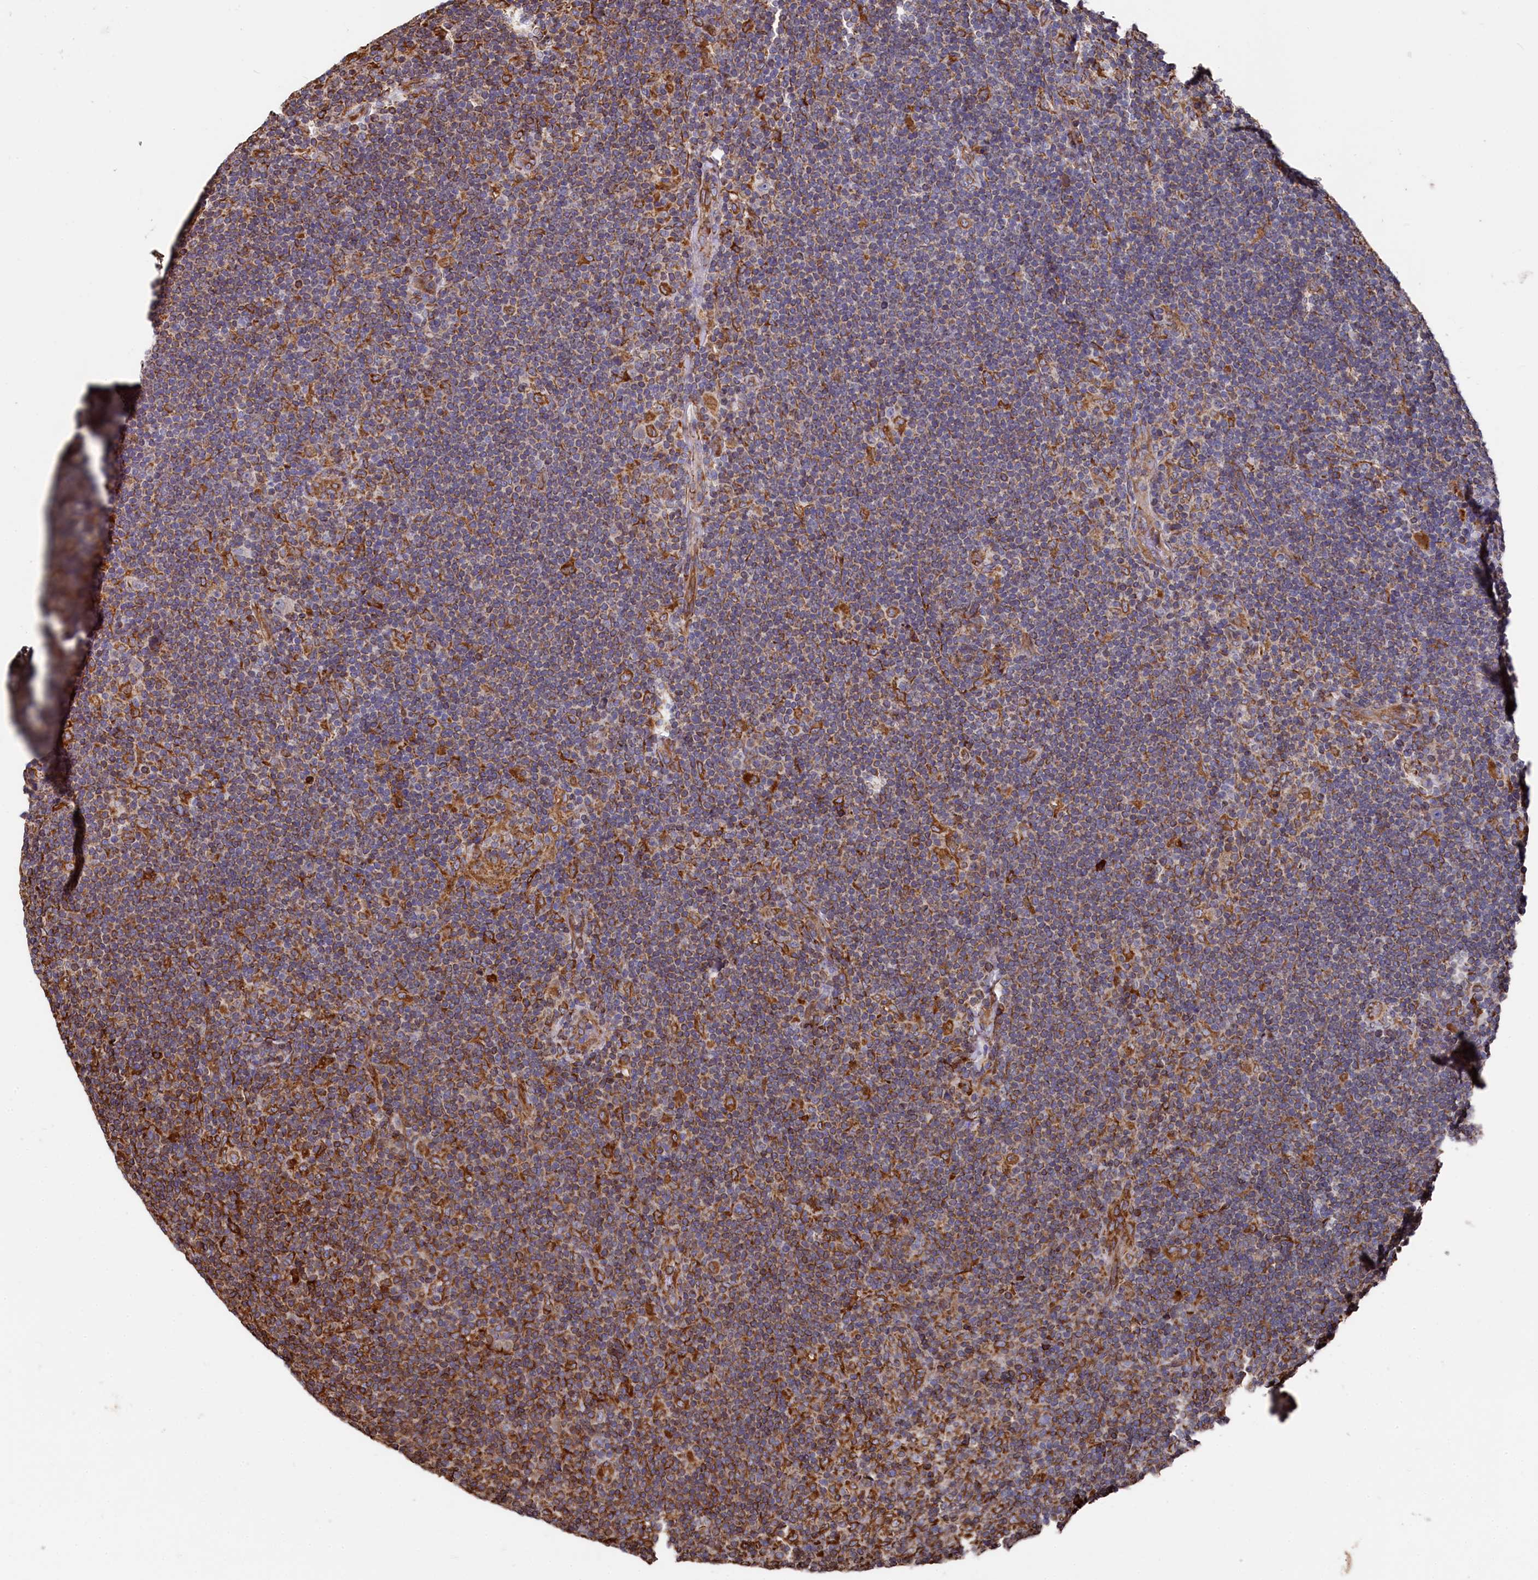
{"staining": {"intensity": "moderate", "quantity": "25%-75%", "location": "cytoplasmic/membranous"}, "tissue": "lymphoma", "cell_type": "Tumor cells", "image_type": "cancer", "snomed": [{"axis": "morphology", "description": "Hodgkin's disease, NOS"}, {"axis": "topography", "description": "Lymph node"}], "caption": "DAB immunohistochemical staining of Hodgkin's disease reveals moderate cytoplasmic/membranous protein staining in approximately 25%-75% of tumor cells. The protein is shown in brown color, while the nuclei are stained blue.", "gene": "NEURL1B", "patient": {"sex": "female", "age": 57}}